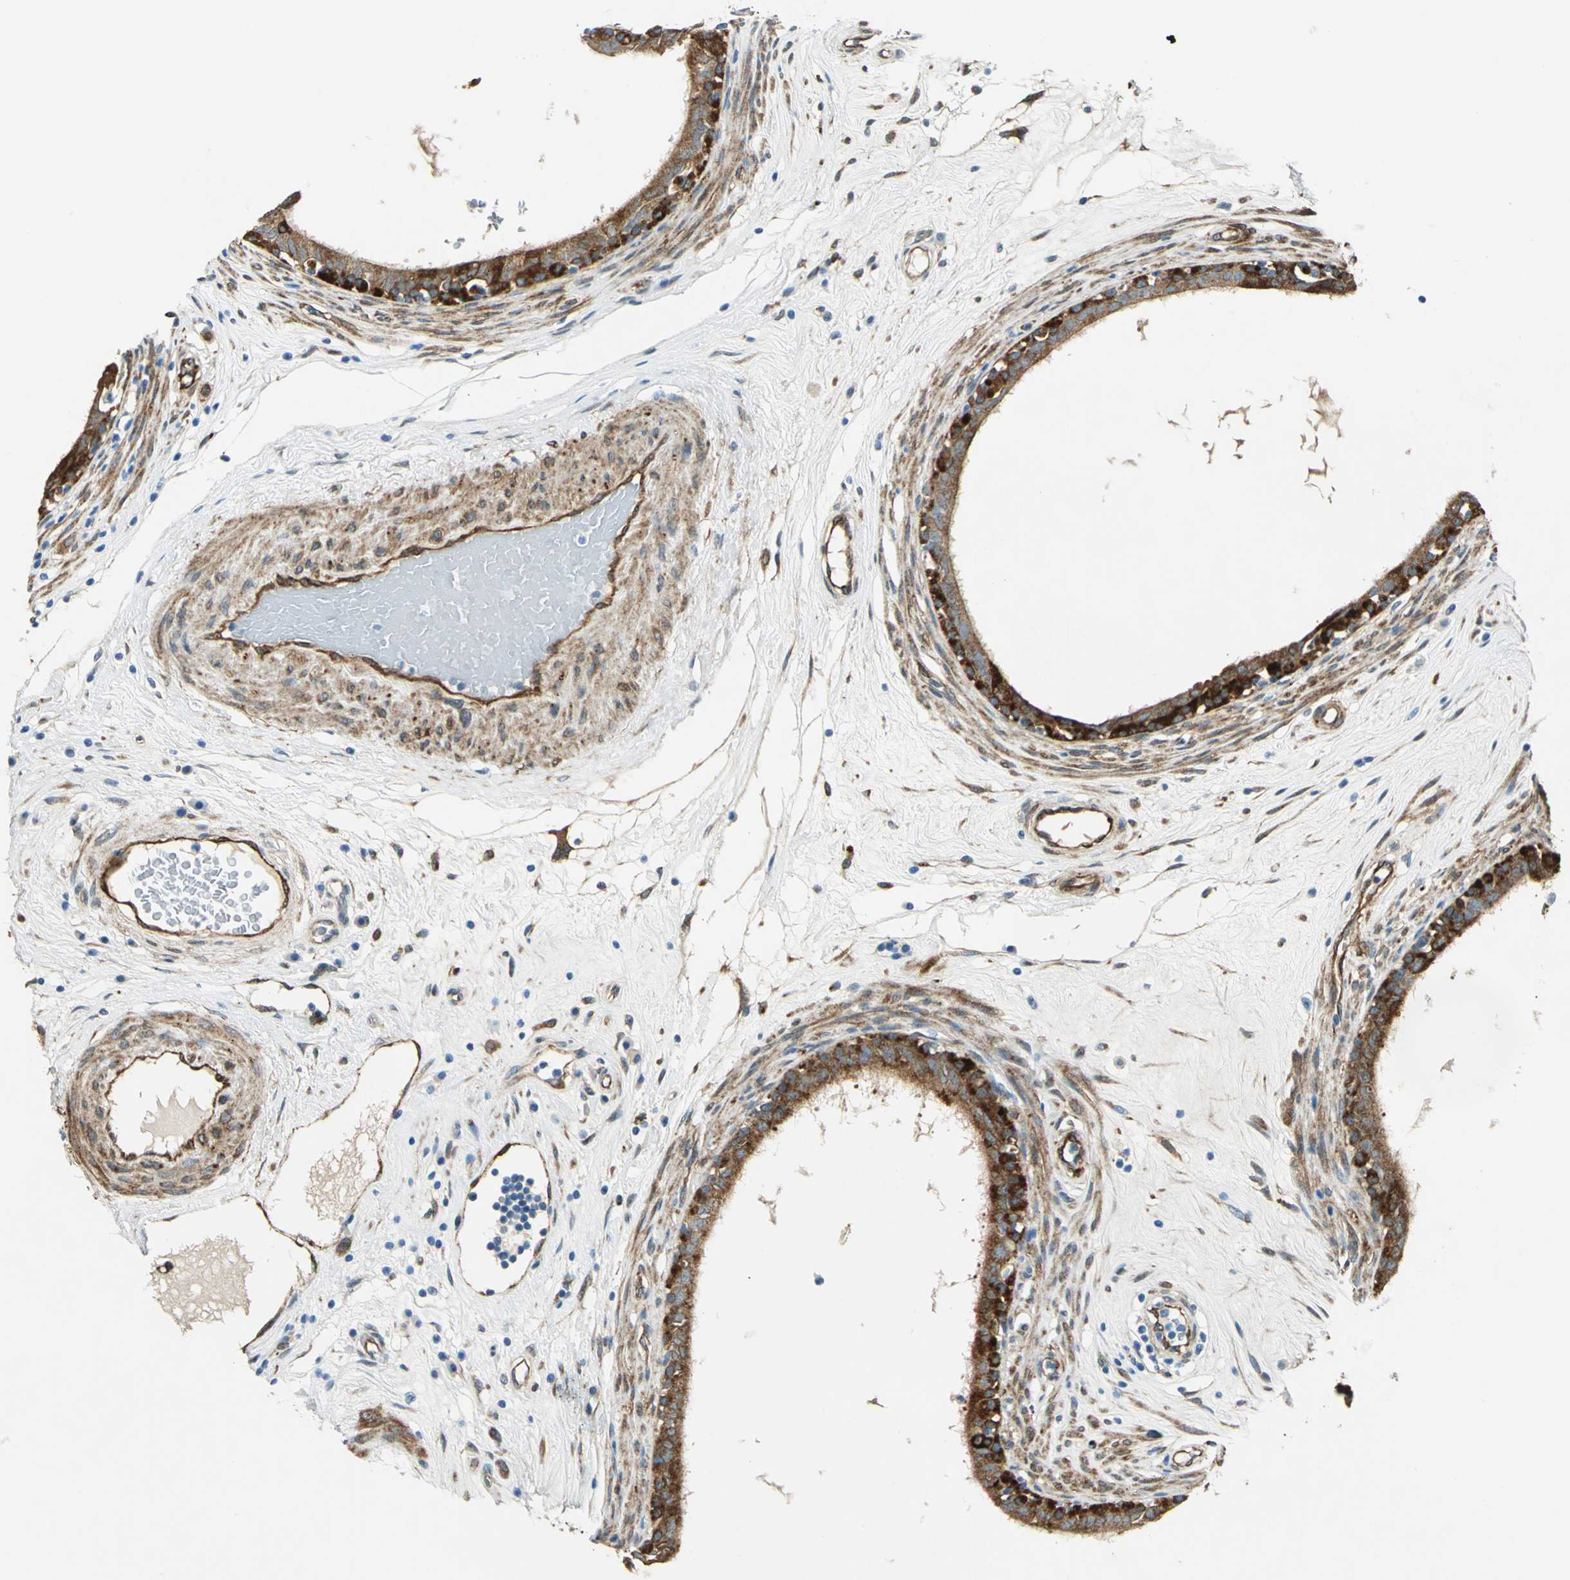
{"staining": {"intensity": "strong", "quantity": ">75%", "location": "cytoplasmic/membranous"}, "tissue": "epididymis", "cell_type": "Glandular cells", "image_type": "normal", "snomed": [{"axis": "morphology", "description": "Normal tissue, NOS"}, {"axis": "morphology", "description": "Inflammation, NOS"}, {"axis": "topography", "description": "Epididymis"}], "caption": "Epididymis stained for a protein exhibits strong cytoplasmic/membranous positivity in glandular cells. (IHC, brightfield microscopy, high magnification).", "gene": "HSPB1", "patient": {"sex": "male", "age": 84}}